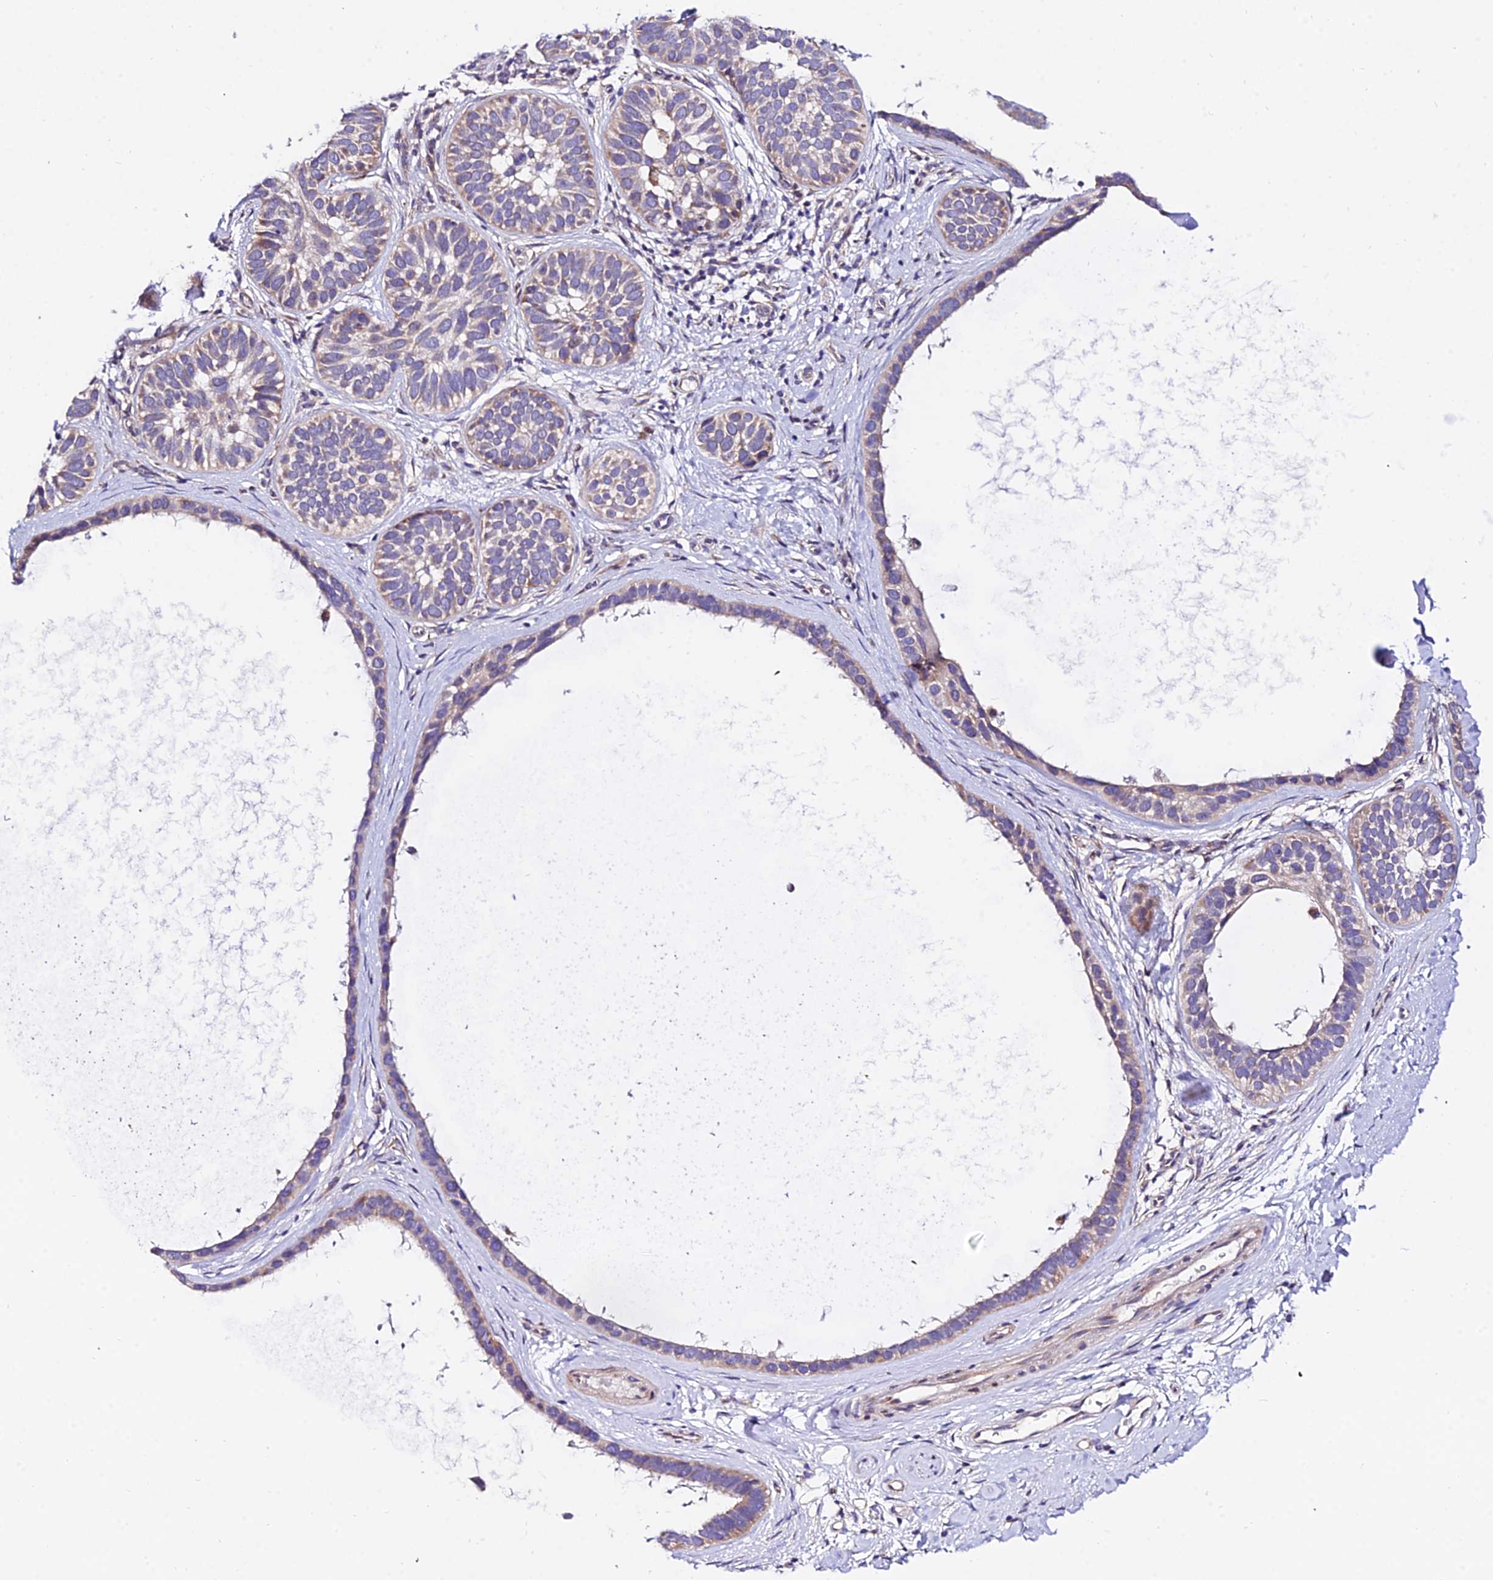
{"staining": {"intensity": "weak", "quantity": "25%-75%", "location": "cytoplasmic/membranous"}, "tissue": "skin cancer", "cell_type": "Tumor cells", "image_type": "cancer", "snomed": [{"axis": "morphology", "description": "Basal cell carcinoma"}, {"axis": "topography", "description": "Skin"}], "caption": "Immunohistochemical staining of human skin basal cell carcinoma displays weak cytoplasmic/membranous protein expression in approximately 25%-75% of tumor cells.", "gene": "ATP5PB", "patient": {"sex": "male", "age": 62}}